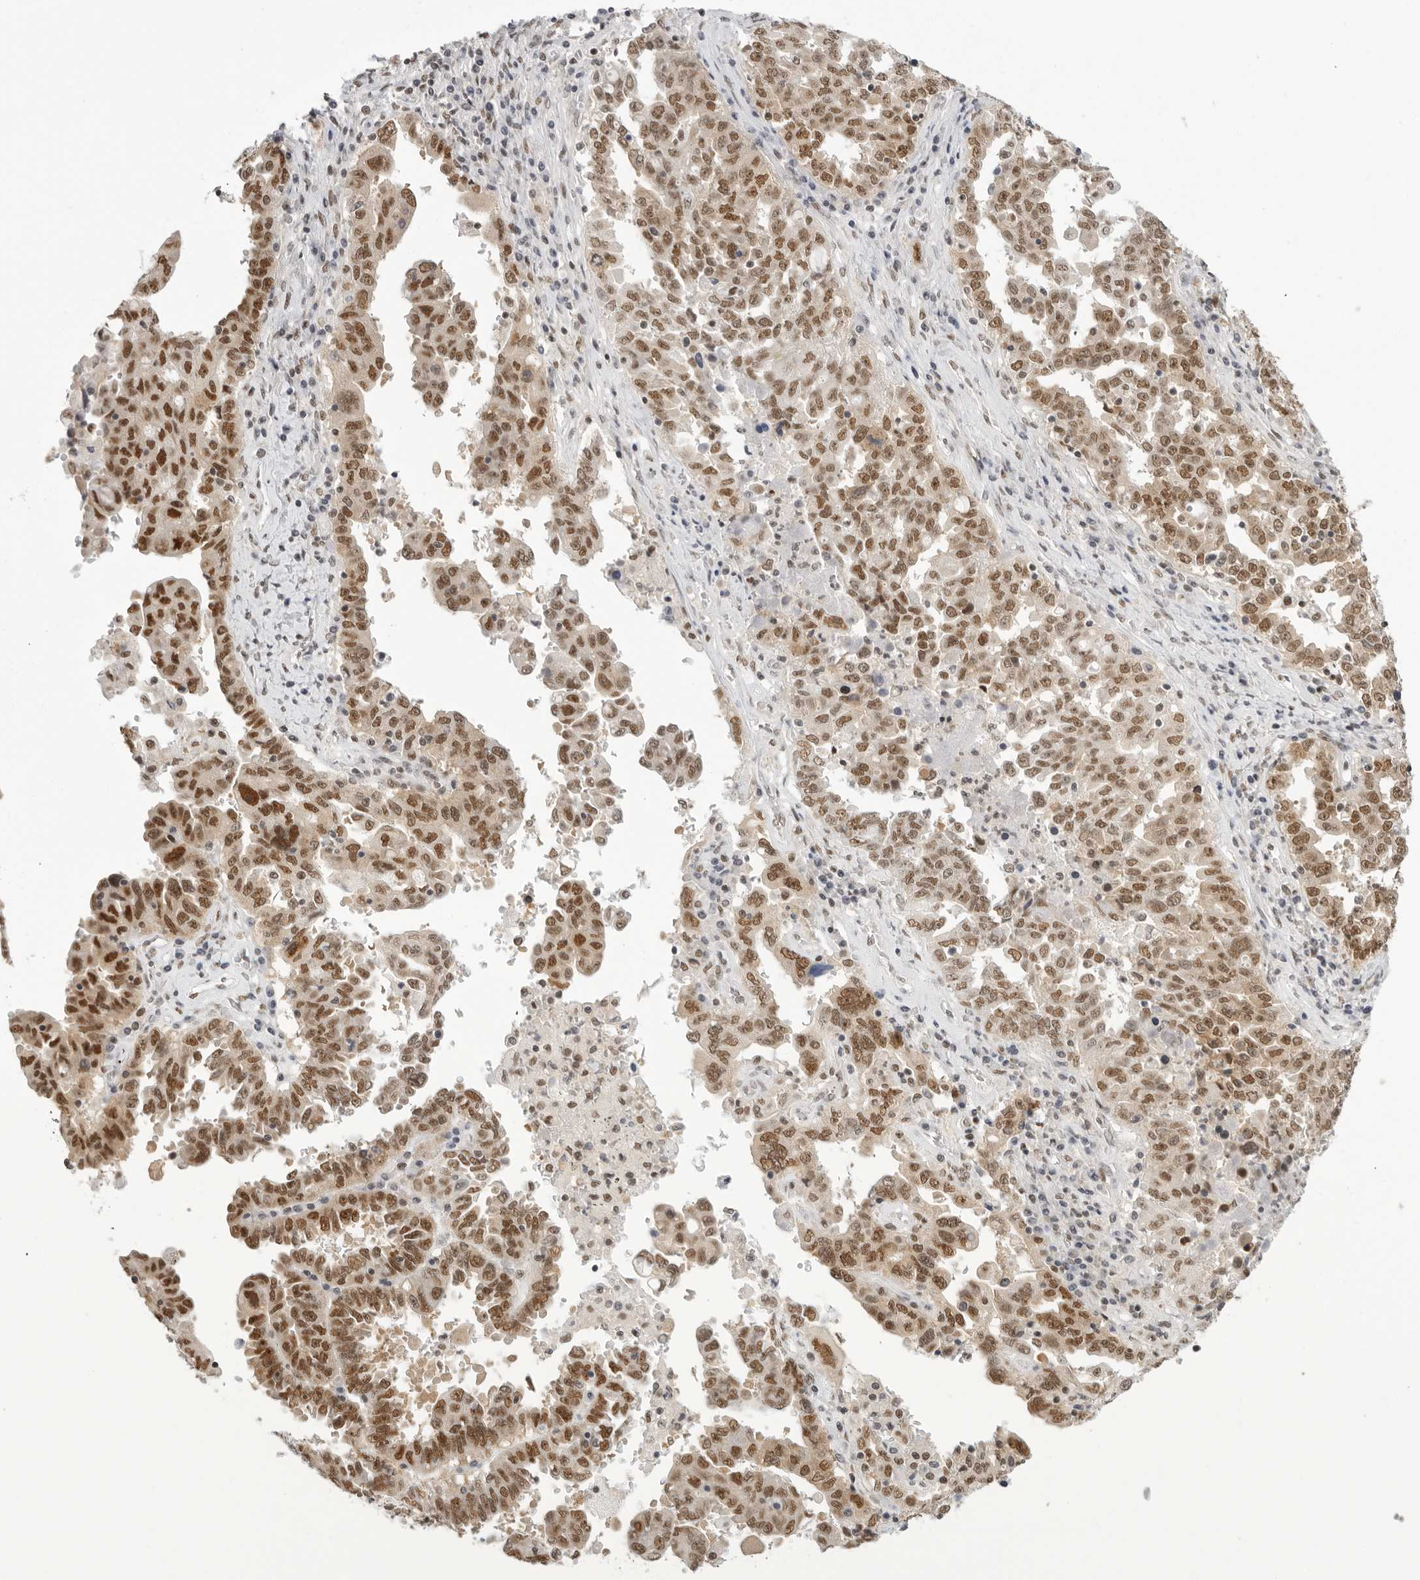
{"staining": {"intensity": "moderate", "quantity": ">75%", "location": "nuclear"}, "tissue": "ovarian cancer", "cell_type": "Tumor cells", "image_type": "cancer", "snomed": [{"axis": "morphology", "description": "Carcinoma, endometroid"}, {"axis": "topography", "description": "Ovary"}], "caption": "Immunohistochemical staining of human endometroid carcinoma (ovarian) displays medium levels of moderate nuclear protein expression in approximately >75% of tumor cells.", "gene": "RPA2", "patient": {"sex": "female", "age": 62}}